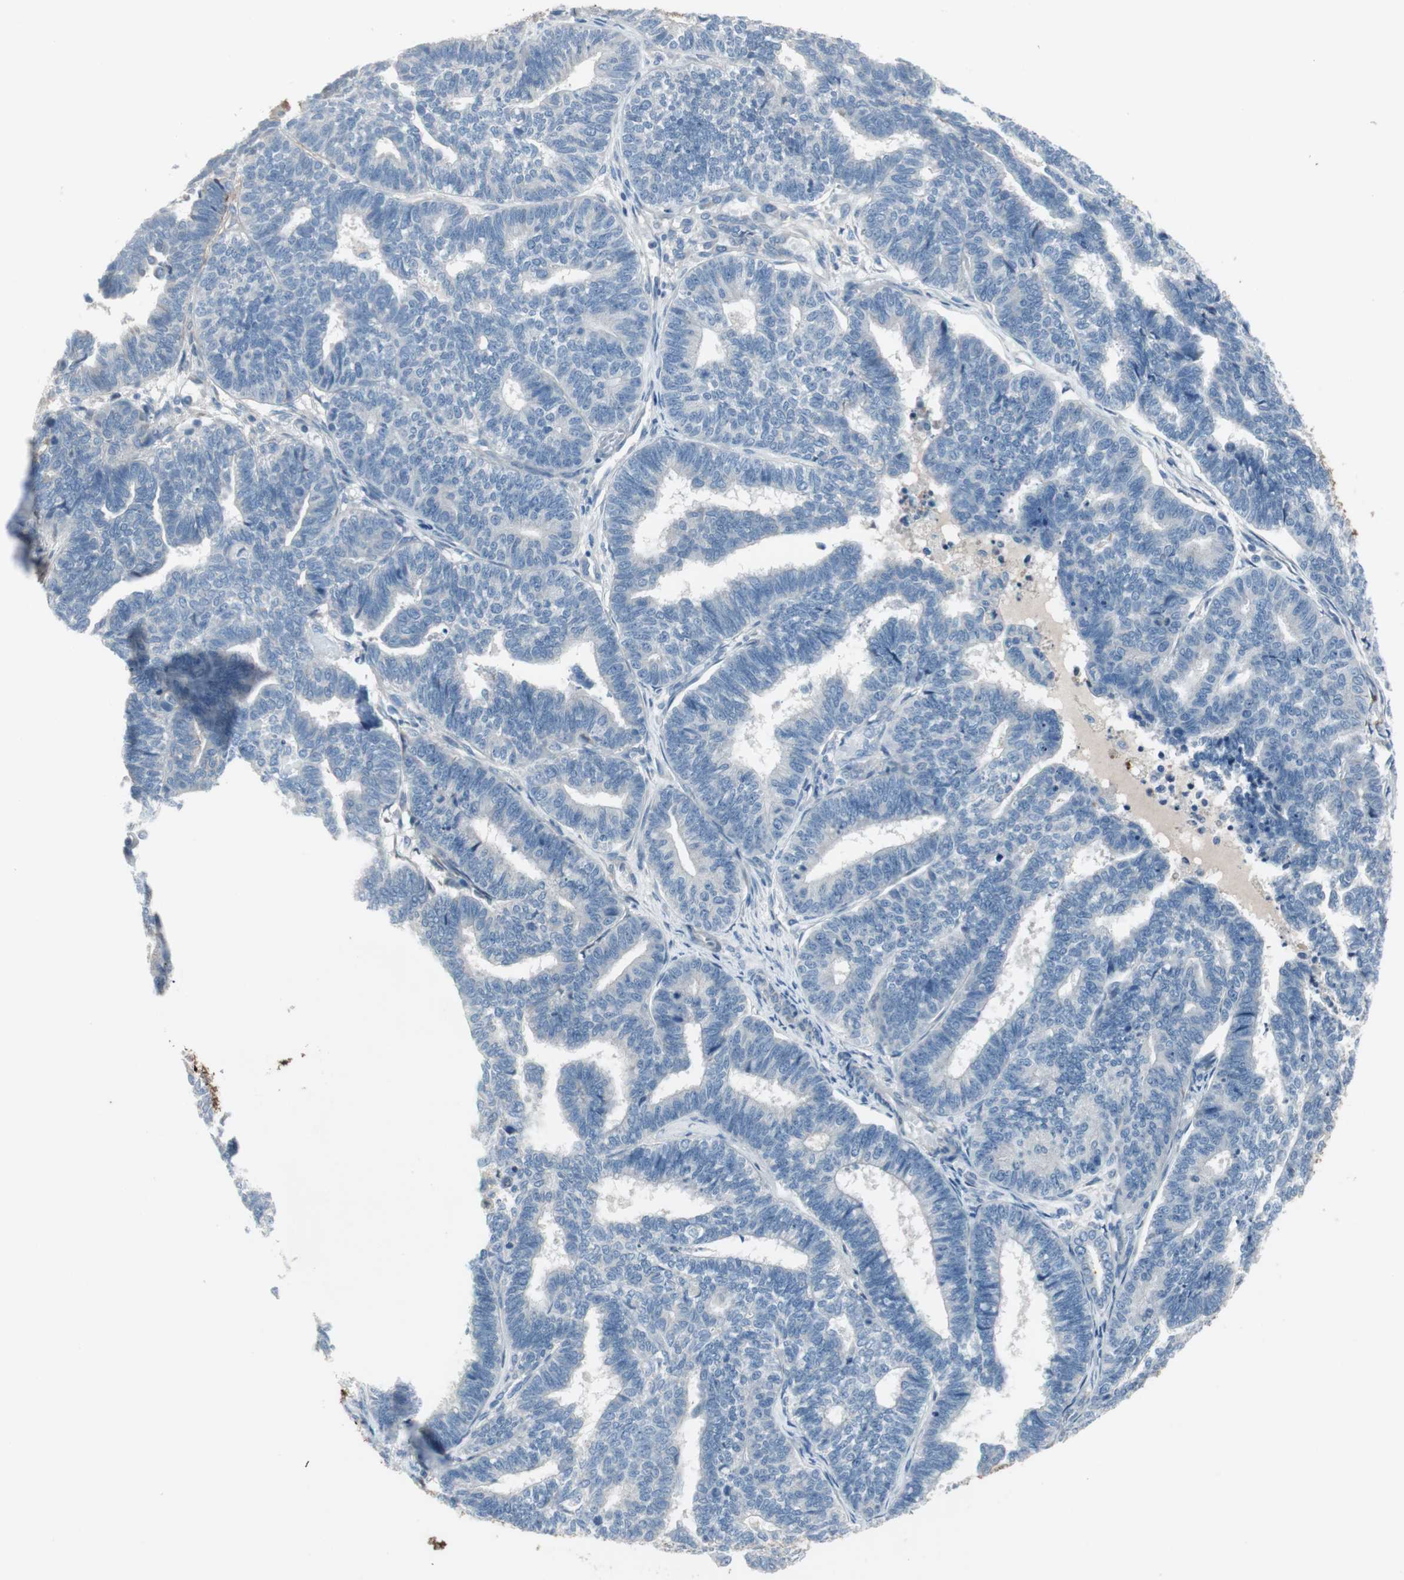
{"staining": {"intensity": "negative", "quantity": "none", "location": "none"}, "tissue": "endometrial cancer", "cell_type": "Tumor cells", "image_type": "cancer", "snomed": [{"axis": "morphology", "description": "Adenocarcinoma, NOS"}, {"axis": "topography", "description": "Endometrium"}], "caption": "Micrograph shows no protein staining in tumor cells of endometrial cancer (adenocarcinoma) tissue.", "gene": "PIGR", "patient": {"sex": "female", "age": 70}}